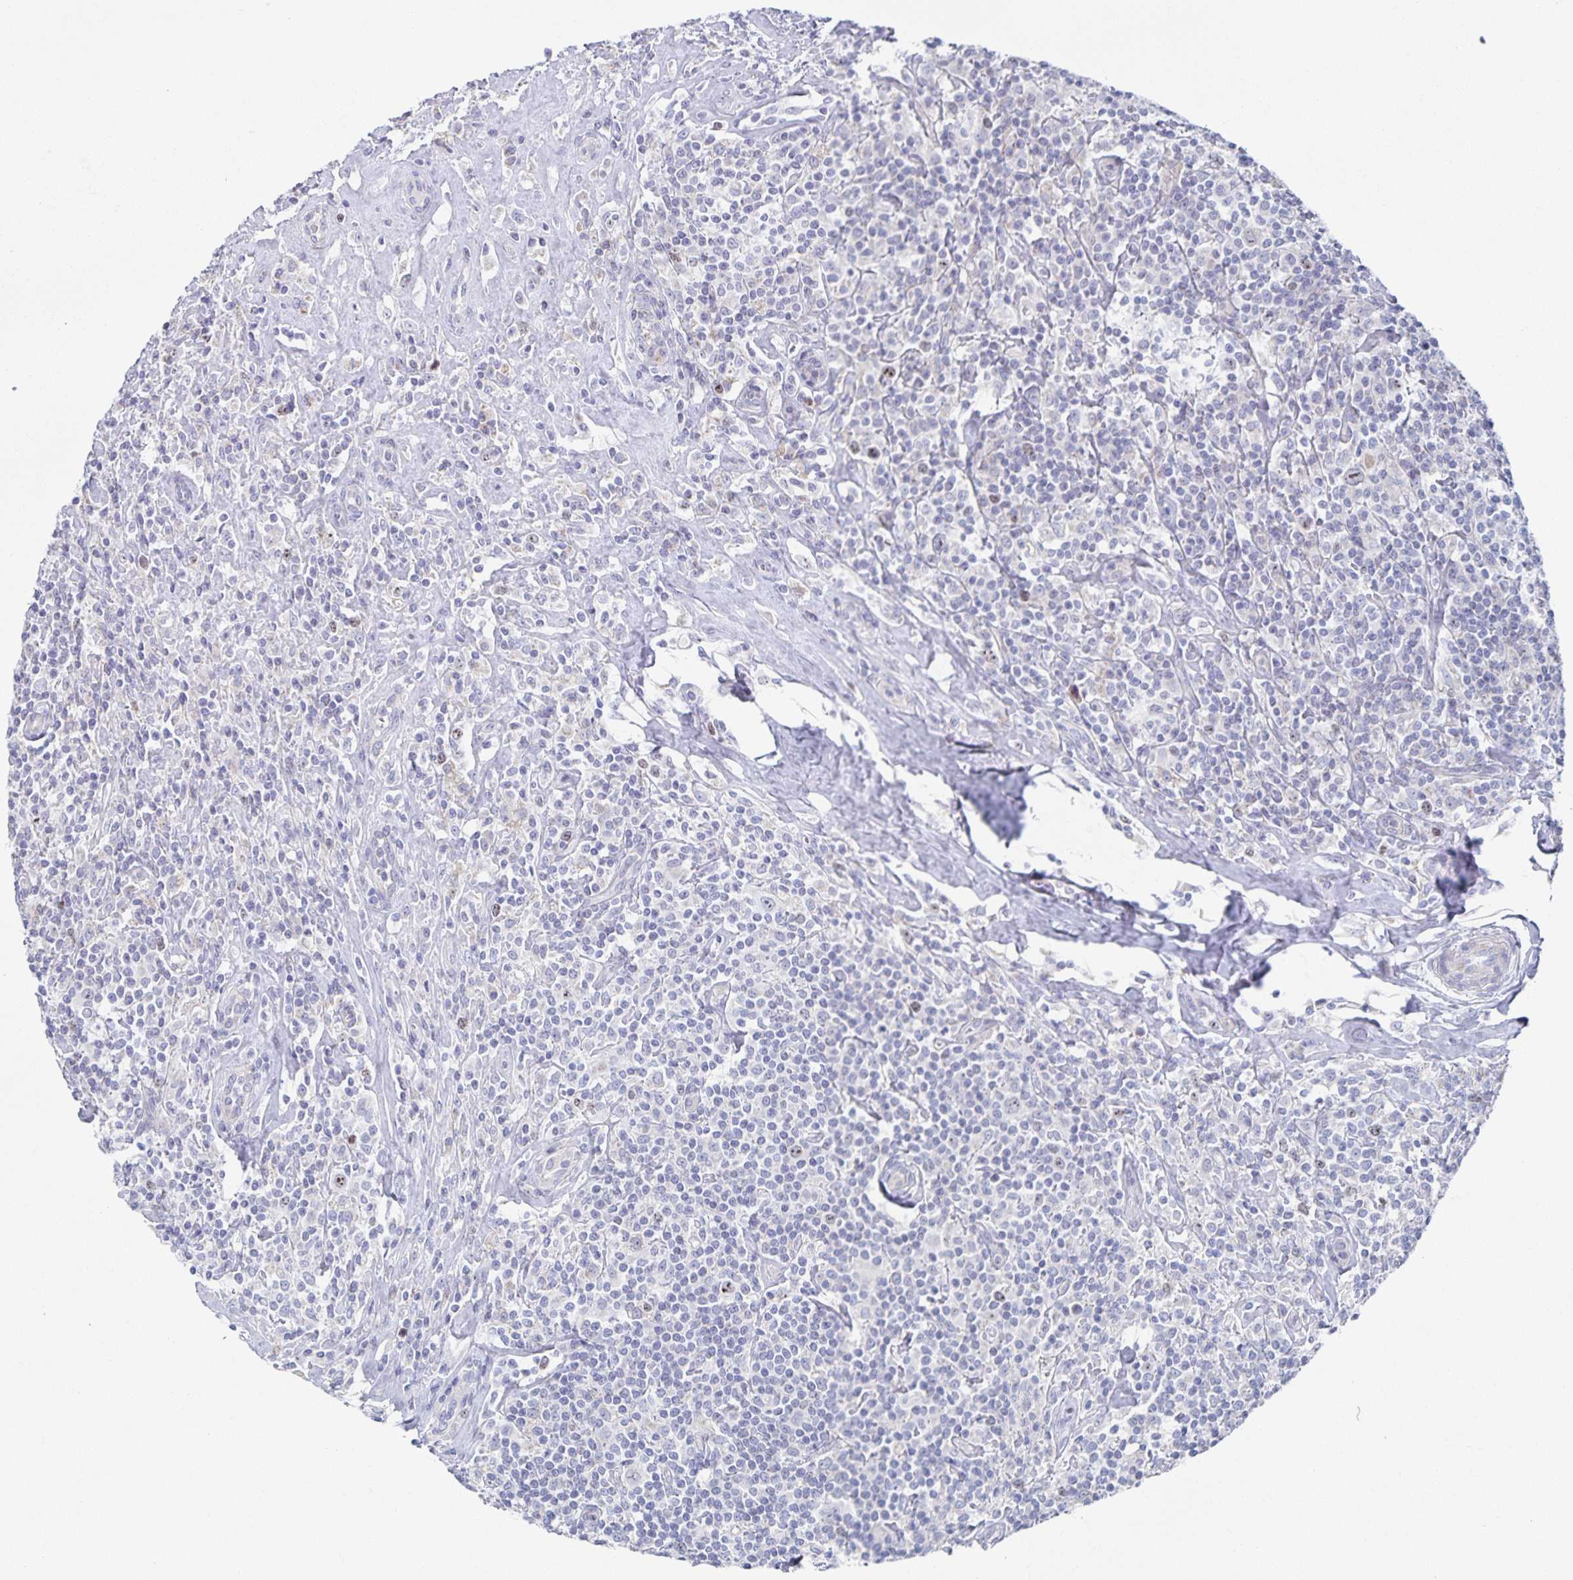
{"staining": {"intensity": "negative", "quantity": "none", "location": "none"}, "tissue": "lymphoma", "cell_type": "Tumor cells", "image_type": "cancer", "snomed": [{"axis": "morphology", "description": "Hodgkin's disease, NOS"}, {"axis": "morphology", "description": "Hodgkin's lymphoma, nodular sclerosis"}, {"axis": "topography", "description": "Lymph node"}], "caption": "IHC of lymphoma demonstrates no expression in tumor cells.", "gene": "CENPH", "patient": {"sex": "female", "age": 10}}